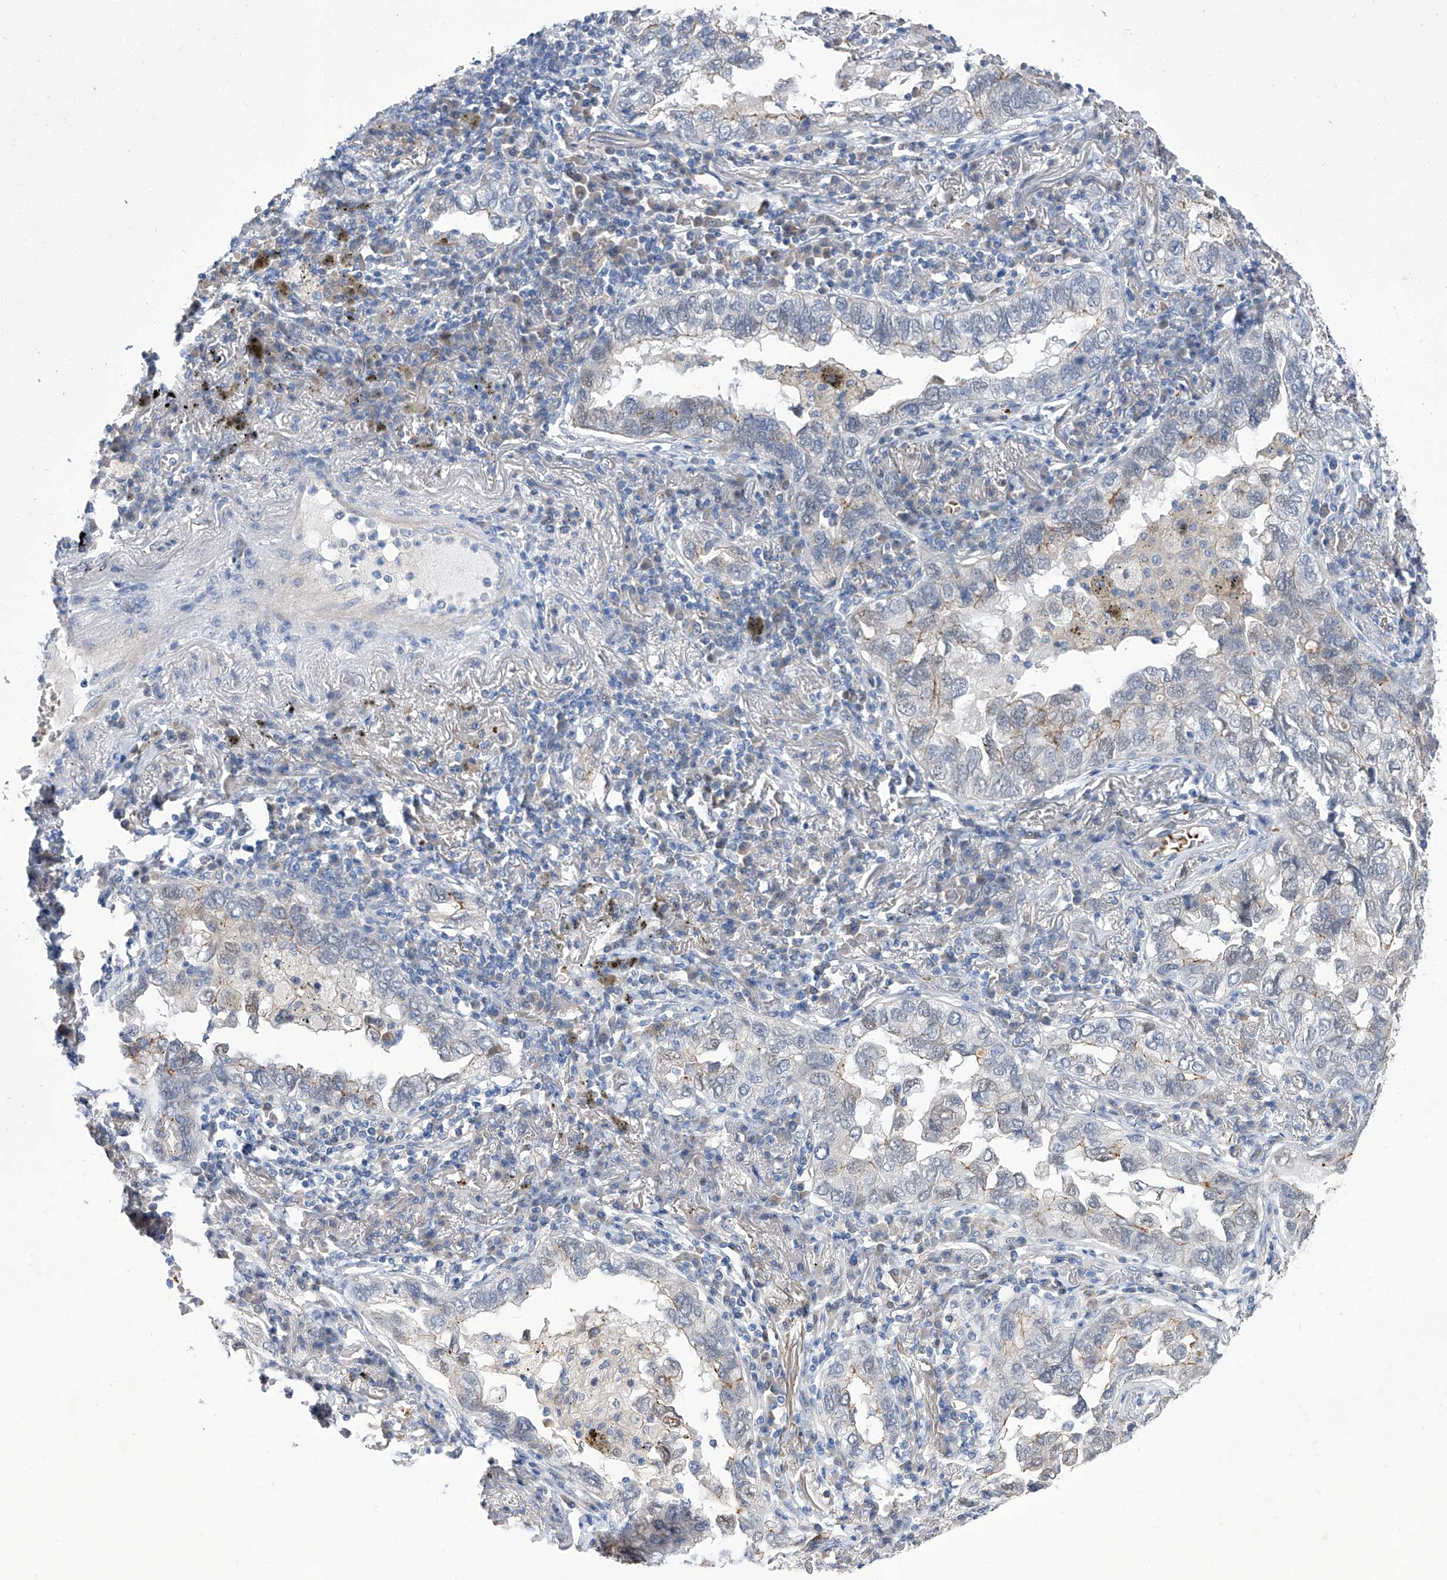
{"staining": {"intensity": "negative", "quantity": "none", "location": "none"}, "tissue": "lung cancer", "cell_type": "Tumor cells", "image_type": "cancer", "snomed": [{"axis": "morphology", "description": "Adenocarcinoma, NOS"}, {"axis": "topography", "description": "Lung"}], "caption": "Tumor cells show no significant protein expression in lung cancer.", "gene": "PARD3", "patient": {"sex": "male", "age": 65}}